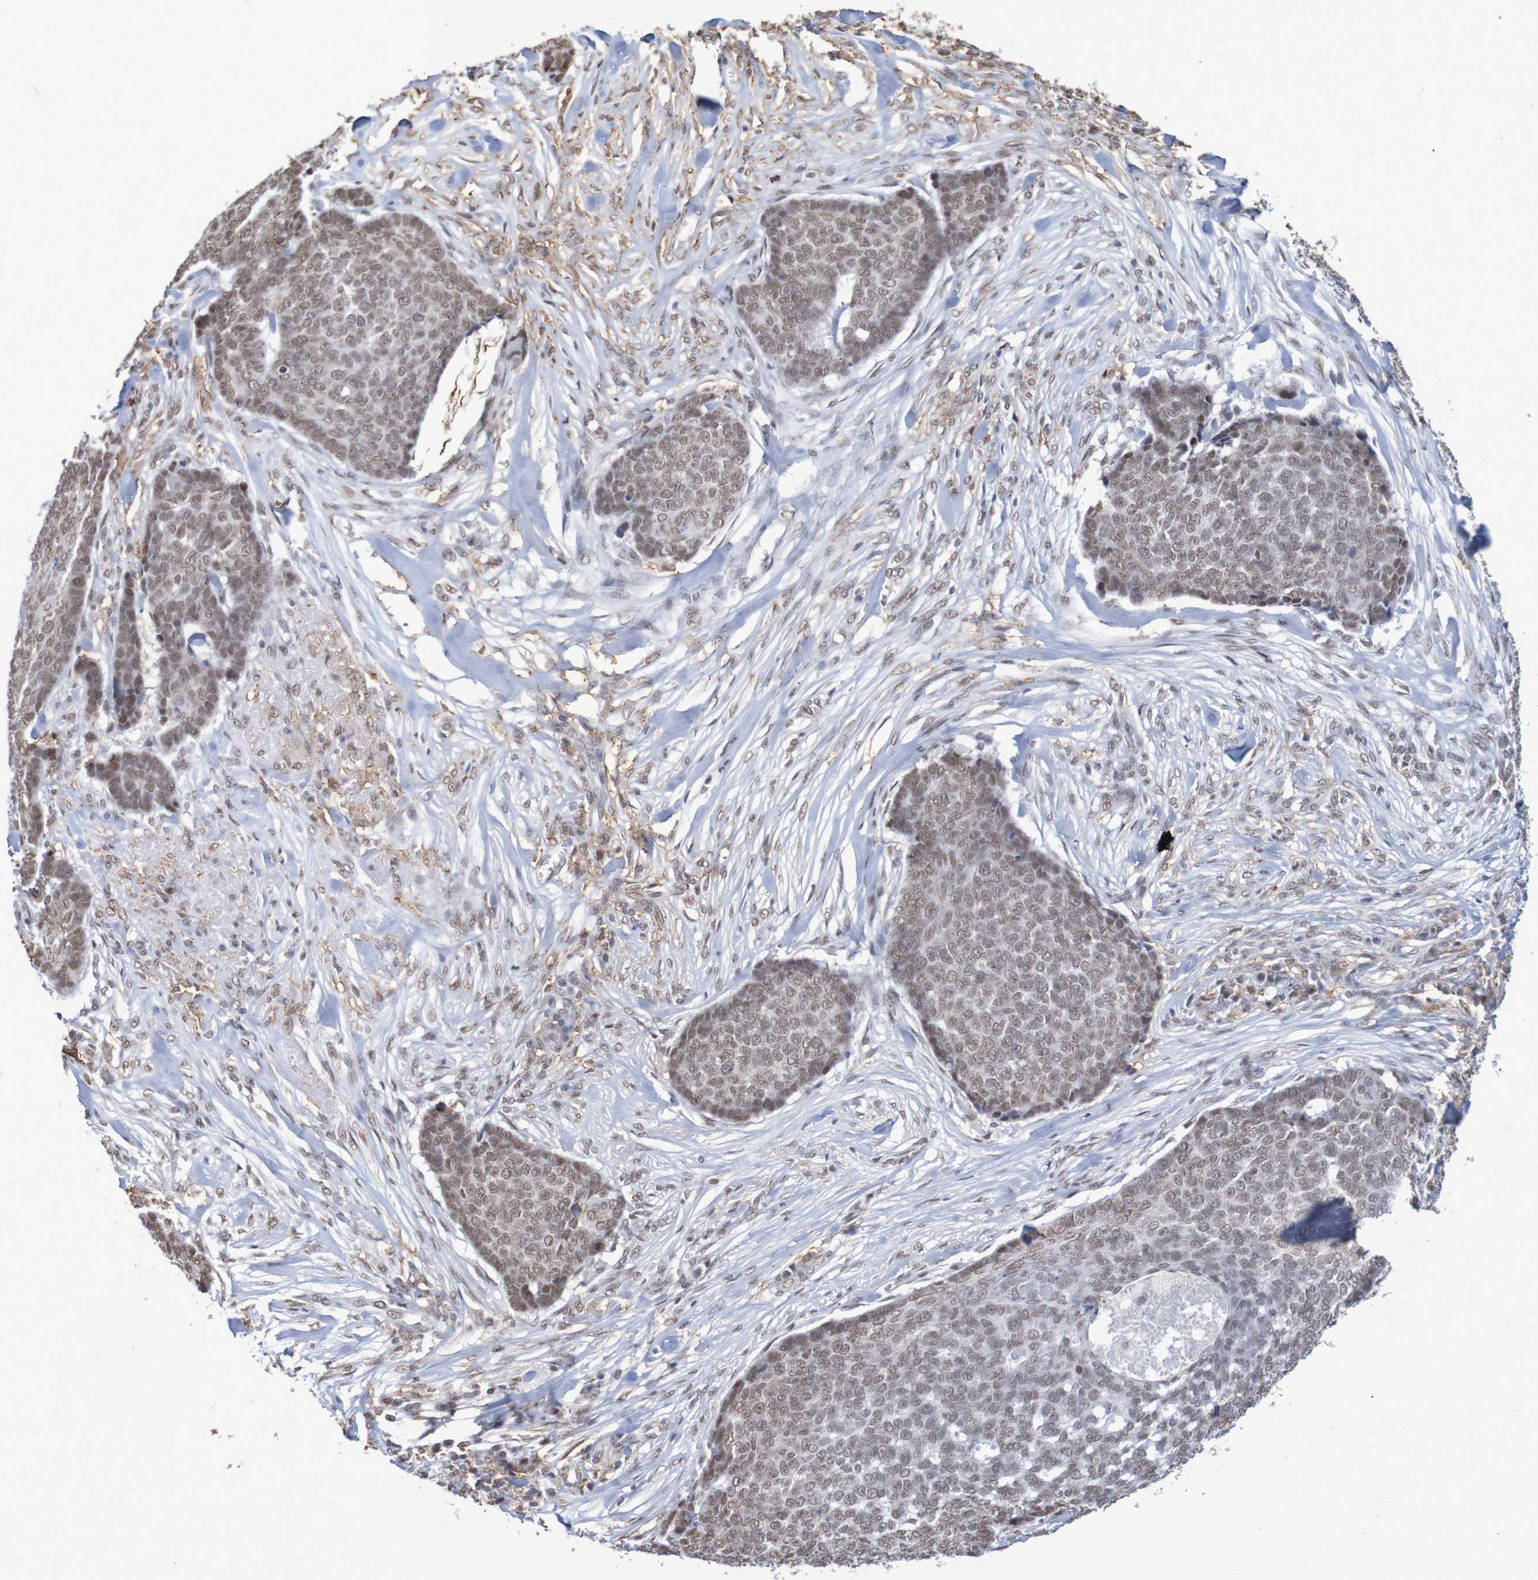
{"staining": {"intensity": "moderate", "quantity": ">75%", "location": "nuclear"}, "tissue": "skin cancer", "cell_type": "Tumor cells", "image_type": "cancer", "snomed": [{"axis": "morphology", "description": "Basal cell carcinoma"}, {"axis": "topography", "description": "Skin"}], "caption": "Protein analysis of skin basal cell carcinoma tissue displays moderate nuclear expression in about >75% of tumor cells. (DAB IHC, brown staining for protein, blue staining for nuclei).", "gene": "MRTFB", "patient": {"sex": "male", "age": 84}}